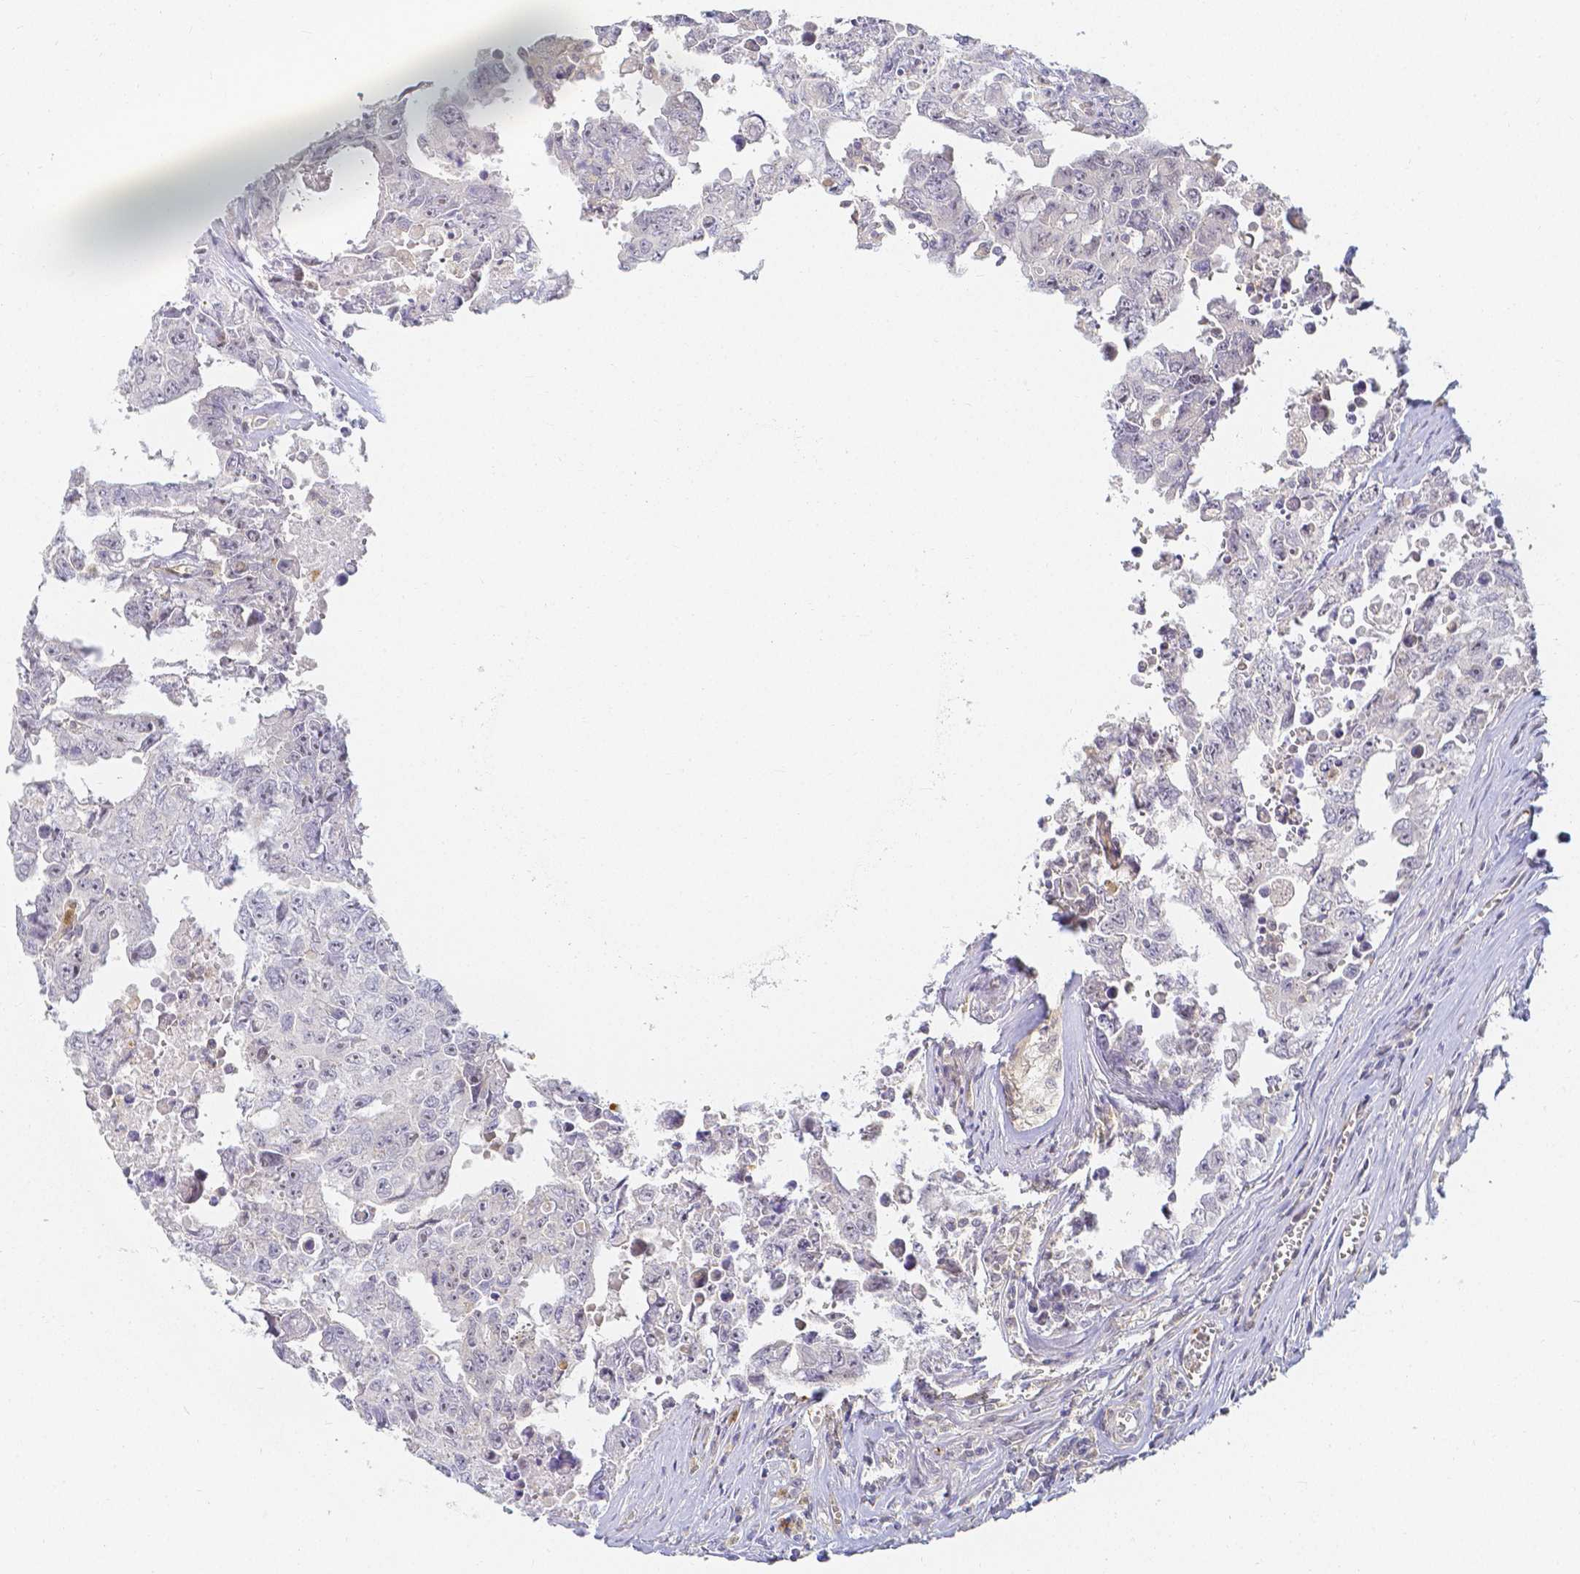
{"staining": {"intensity": "negative", "quantity": "none", "location": "none"}, "tissue": "testis cancer", "cell_type": "Tumor cells", "image_type": "cancer", "snomed": [{"axis": "morphology", "description": "Carcinoma, Embryonal, NOS"}, {"axis": "topography", "description": "Testis"}], "caption": "Histopathology image shows no significant protein staining in tumor cells of testis cancer.", "gene": "KCNH1", "patient": {"sex": "male", "age": 24}}